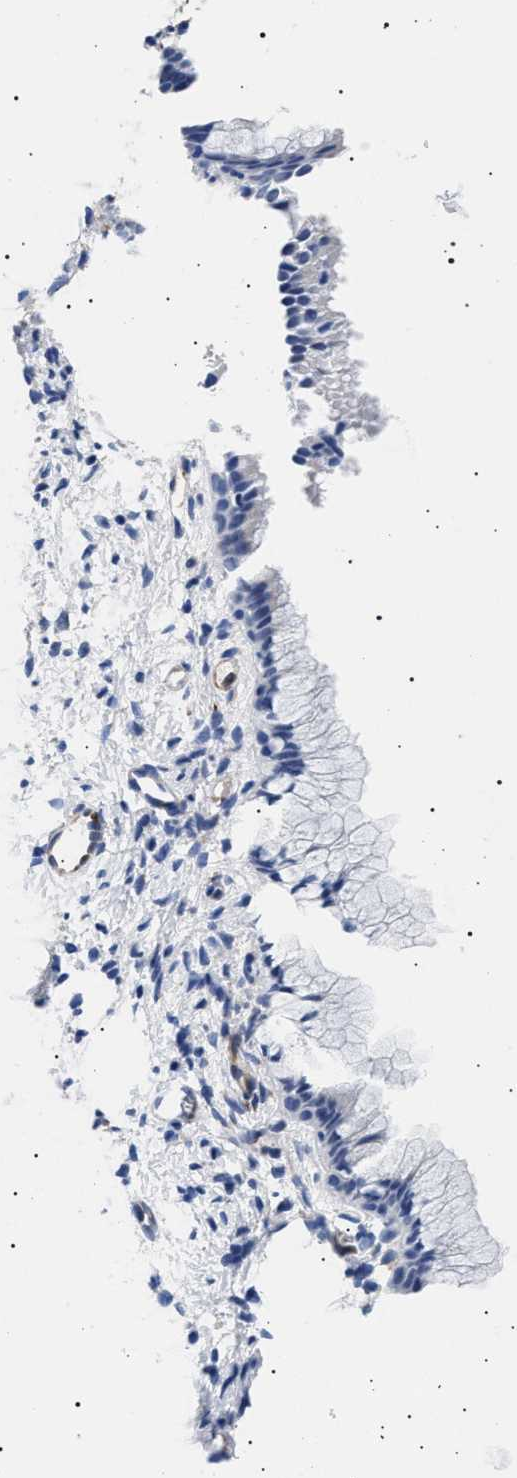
{"staining": {"intensity": "negative", "quantity": "none", "location": "none"}, "tissue": "cervix", "cell_type": "Glandular cells", "image_type": "normal", "snomed": [{"axis": "morphology", "description": "Normal tissue, NOS"}, {"axis": "topography", "description": "Cervix"}], "caption": "Immunohistochemistry (IHC) of benign human cervix reveals no expression in glandular cells. (DAB (3,3'-diaminobenzidine) immunohistochemistry (IHC), high magnification).", "gene": "HEMGN", "patient": {"sex": "female", "age": 72}}